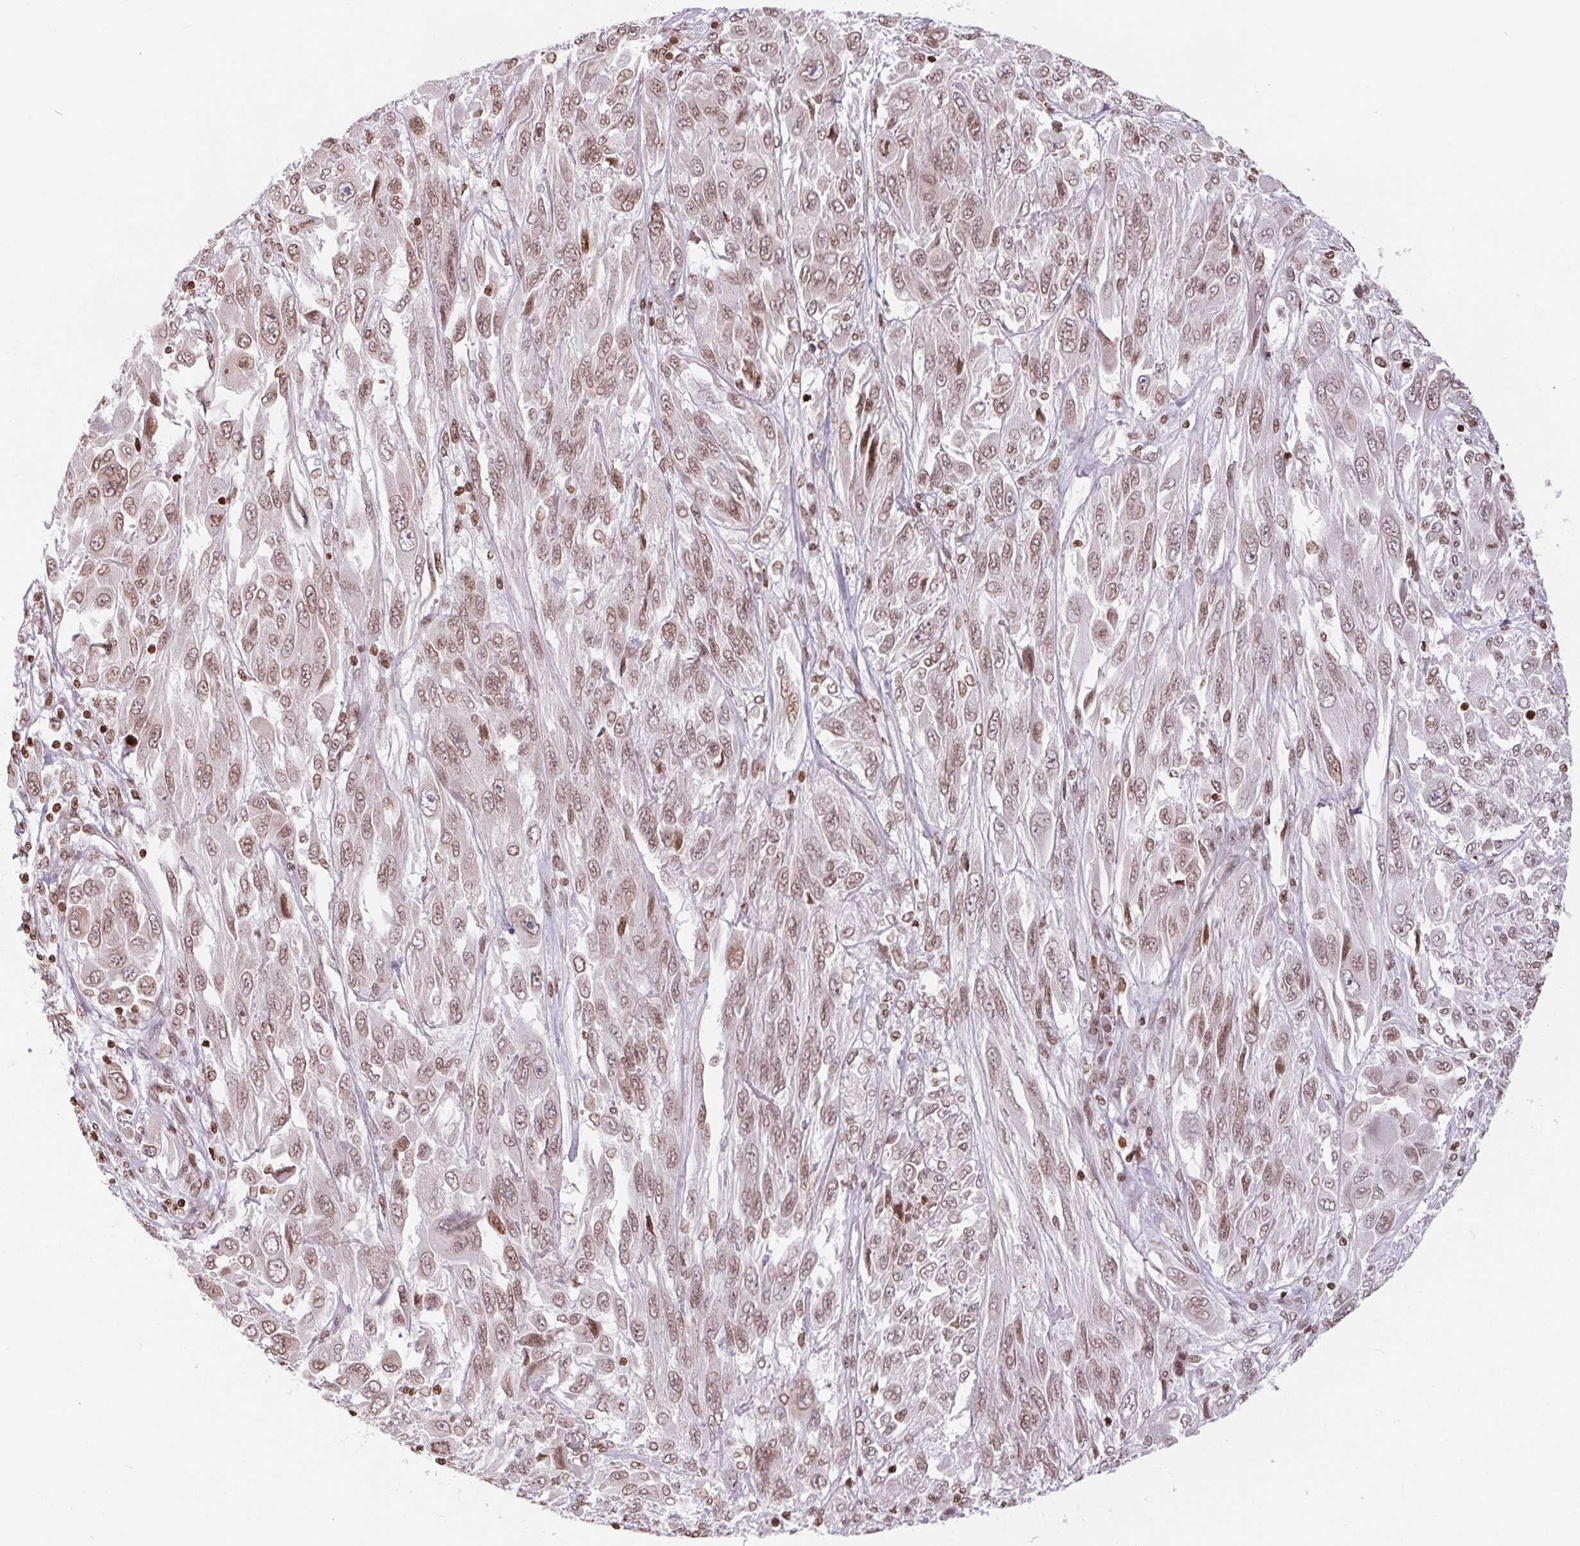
{"staining": {"intensity": "moderate", "quantity": ">75%", "location": "nuclear"}, "tissue": "melanoma", "cell_type": "Tumor cells", "image_type": "cancer", "snomed": [{"axis": "morphology", "description": "Malignant melanoma, NOS"}, {"axis": "topography", "description": "Skin"}], "caption": "Approximately >75% of tumor cells in malignant melanoma show moderate nuclear protein staining as visualized by brown immunohistochemical staining.", "gene": "SMIM12", "patient": {"sex": "female", "age": 91}}